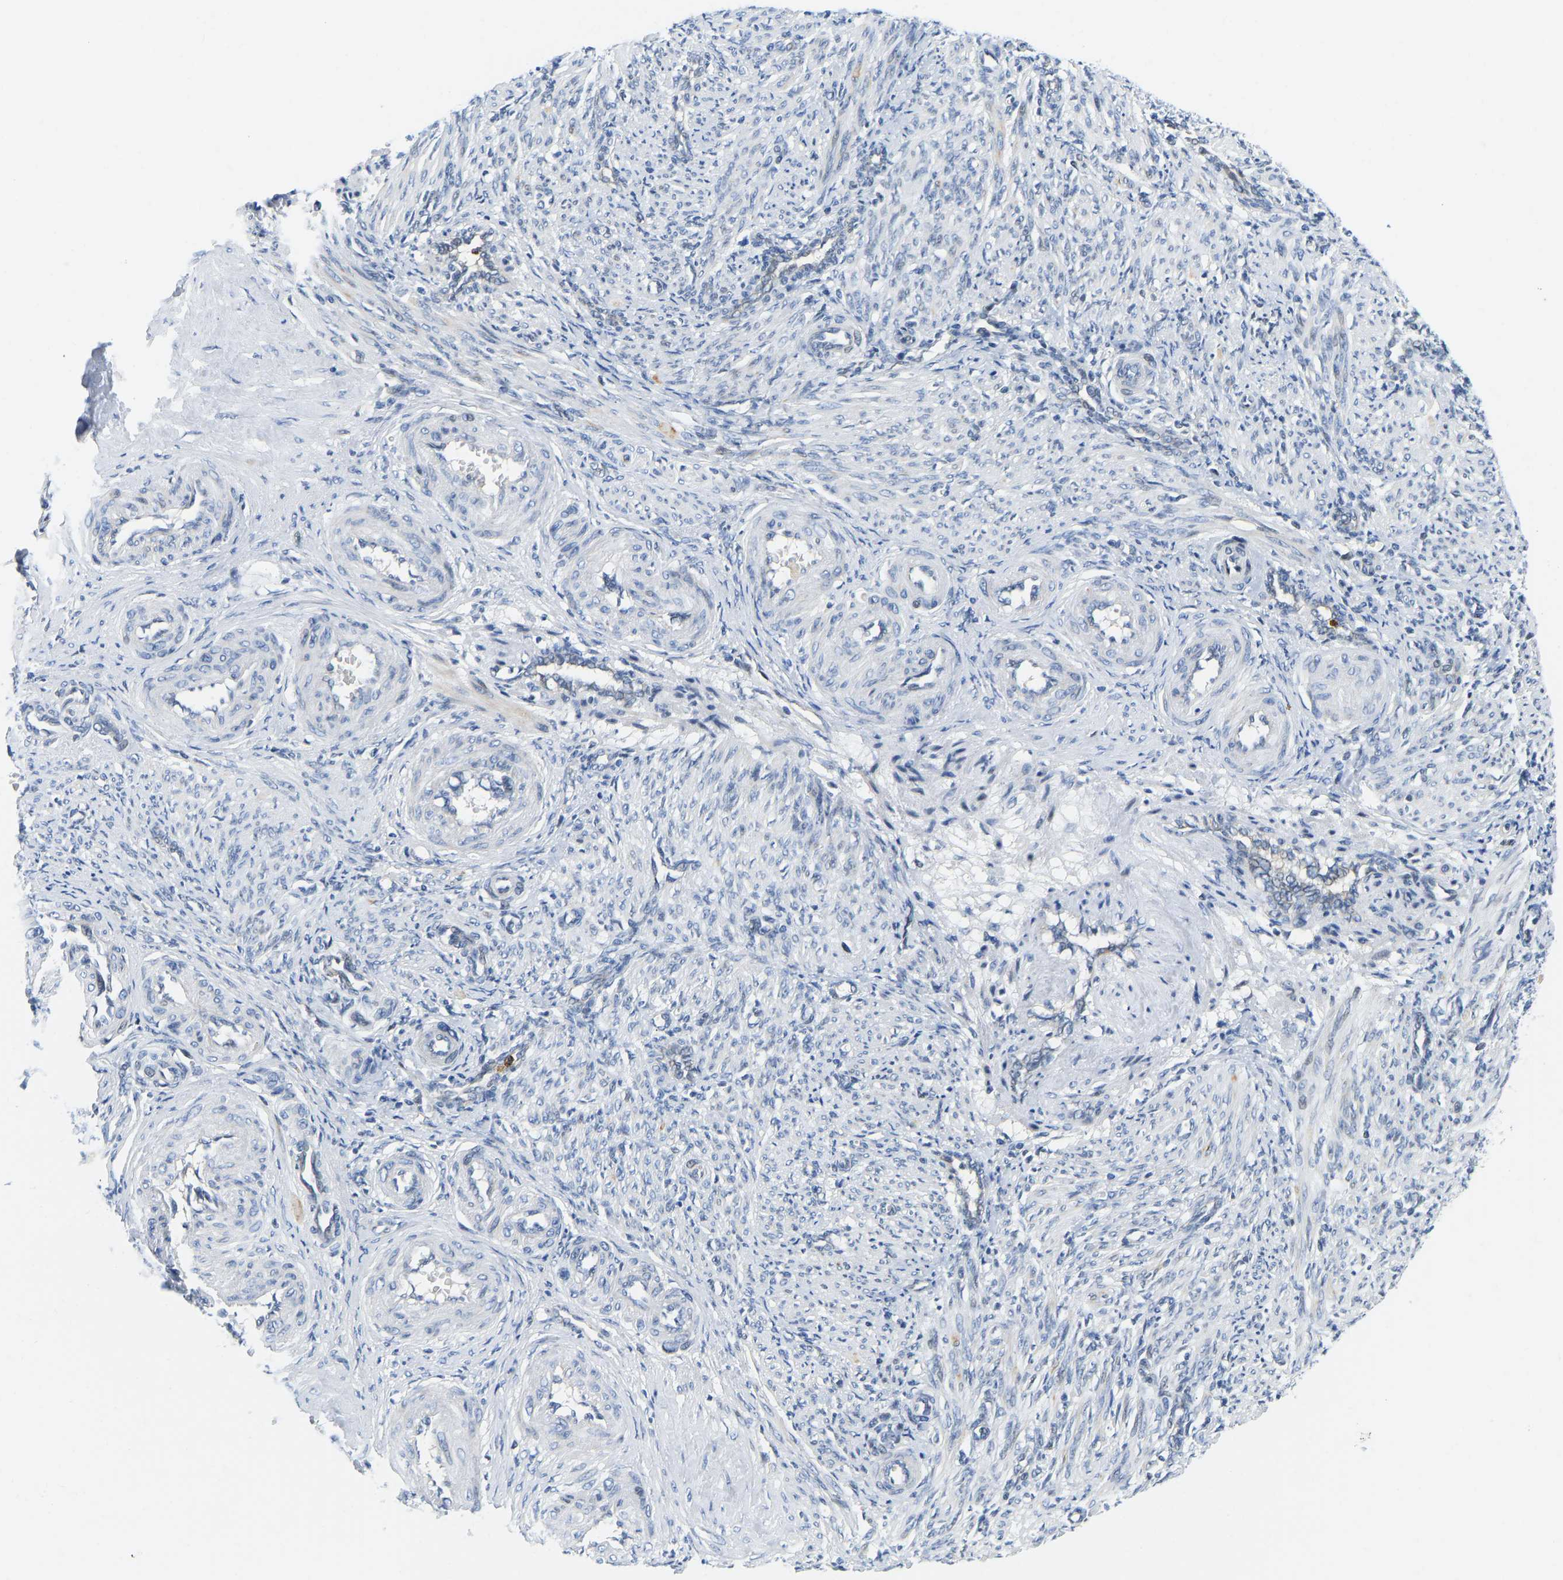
{"staining": {"intensity": "negative", "quantity": "none", "location": "none"}, "tissue": "smooth muscle", "cell_type": "Smooth muscle cells", "image_type": "normal", "snomed": [{"axis": "morphology", "description": "Normal tissue, NOS"}, {"axis": "topography", "description": "Endometrium"}], "caption": "Immunohistochemistry (IHC) of benign human smooth muscle demonstrates no staining in smooth muscle cells. (DAB (3,3'-diaminobenzidine) IHC, high magnification).", "gene": "HDAC5", "patient": {"sex": "female", "age": 33}}